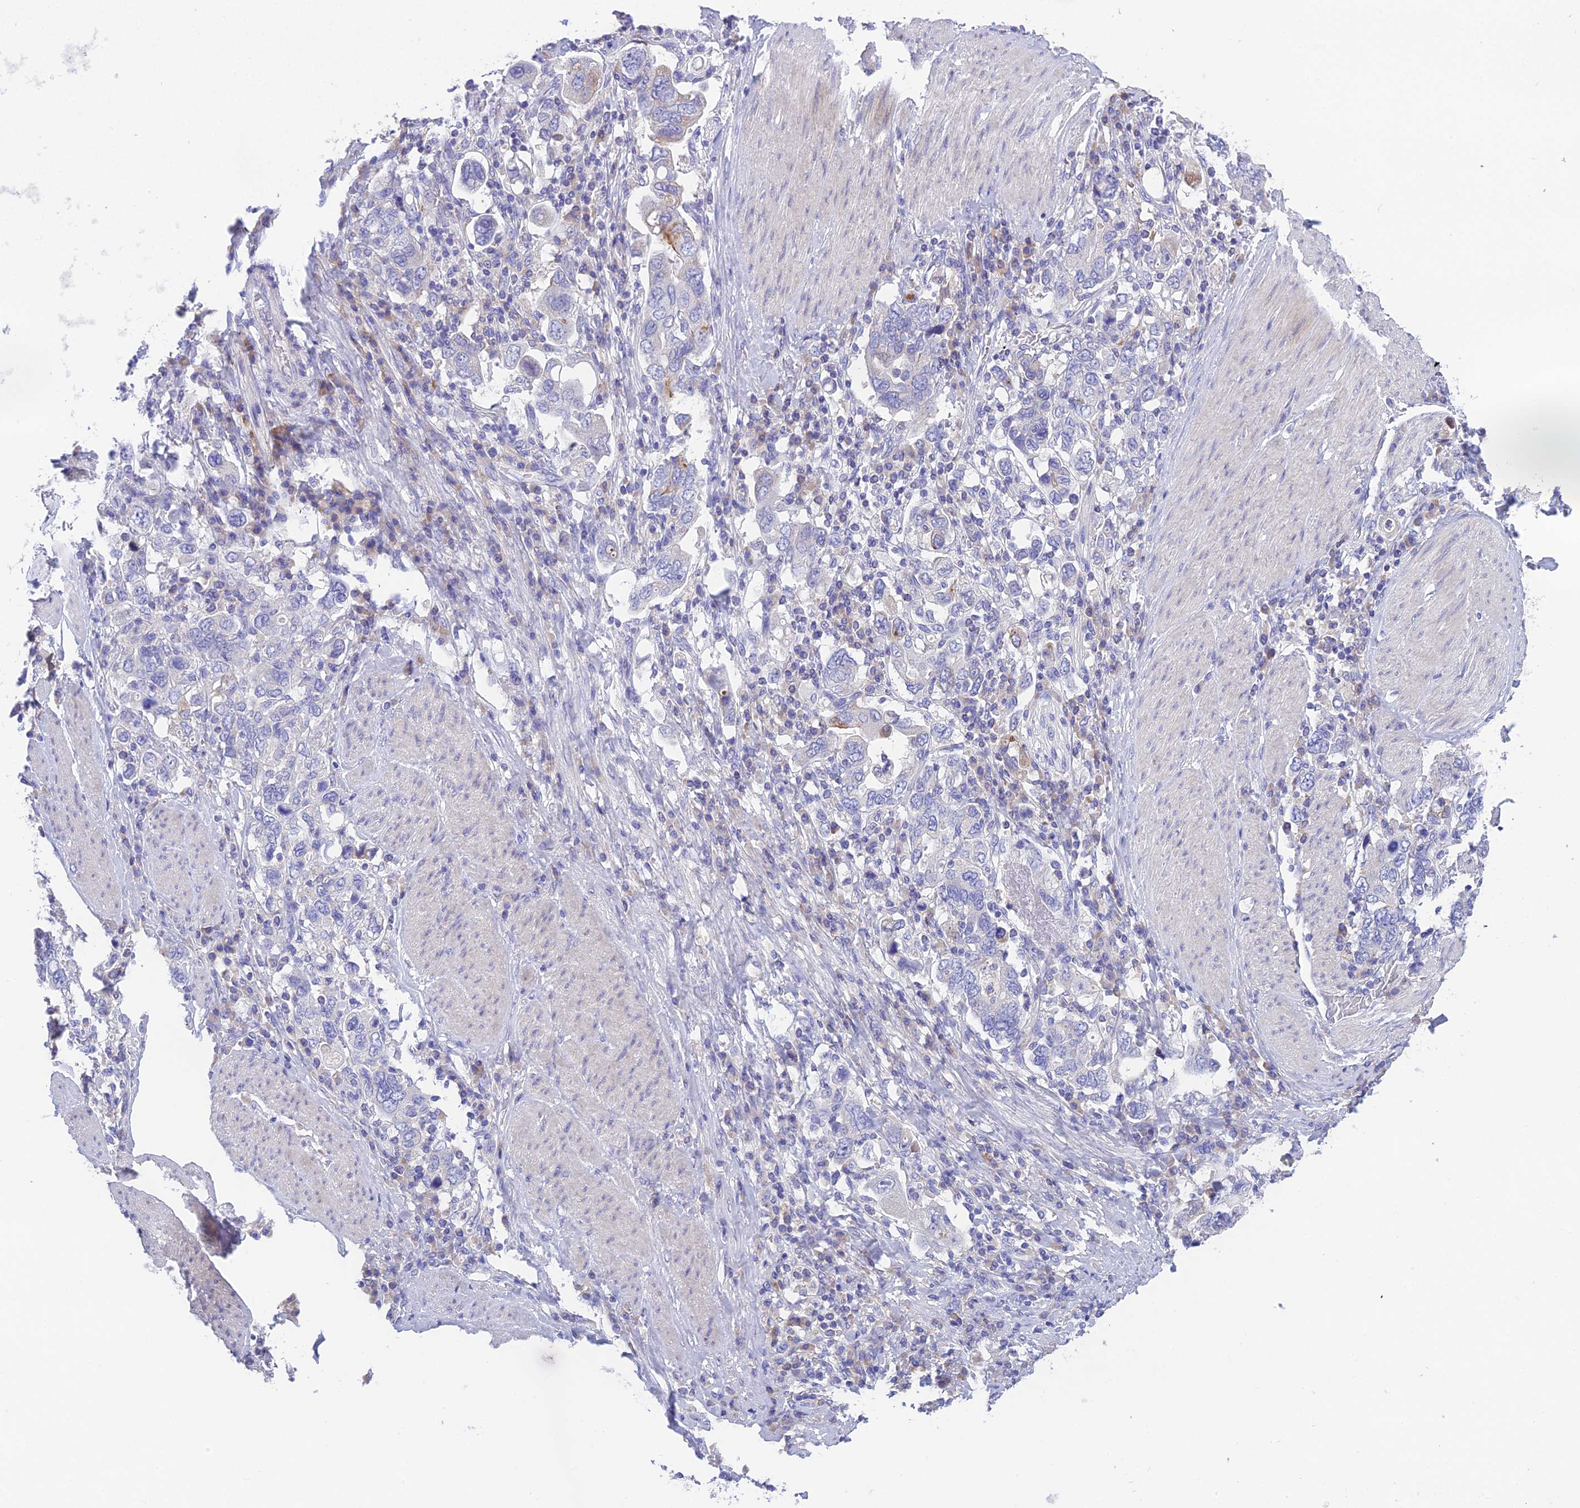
{"staining": {"intensity": "negative", "quantity": "none", "location": "none"}, "tissue": "stomach cancer", "cell_type": "Tumor cells", "image_type": "cancer", "snomed": [{"axis": "morphology", "description": "Adenocarcinoma, NOS"}, {"axis": "topography", "description": "Stomach, upper"}], "caption": "The histopathology image exhibits no staining of tumor cells in adenocarcinoma (stomach).", "gene": "KIAA0408", "patient": {"sex": "male", "age": 62}}